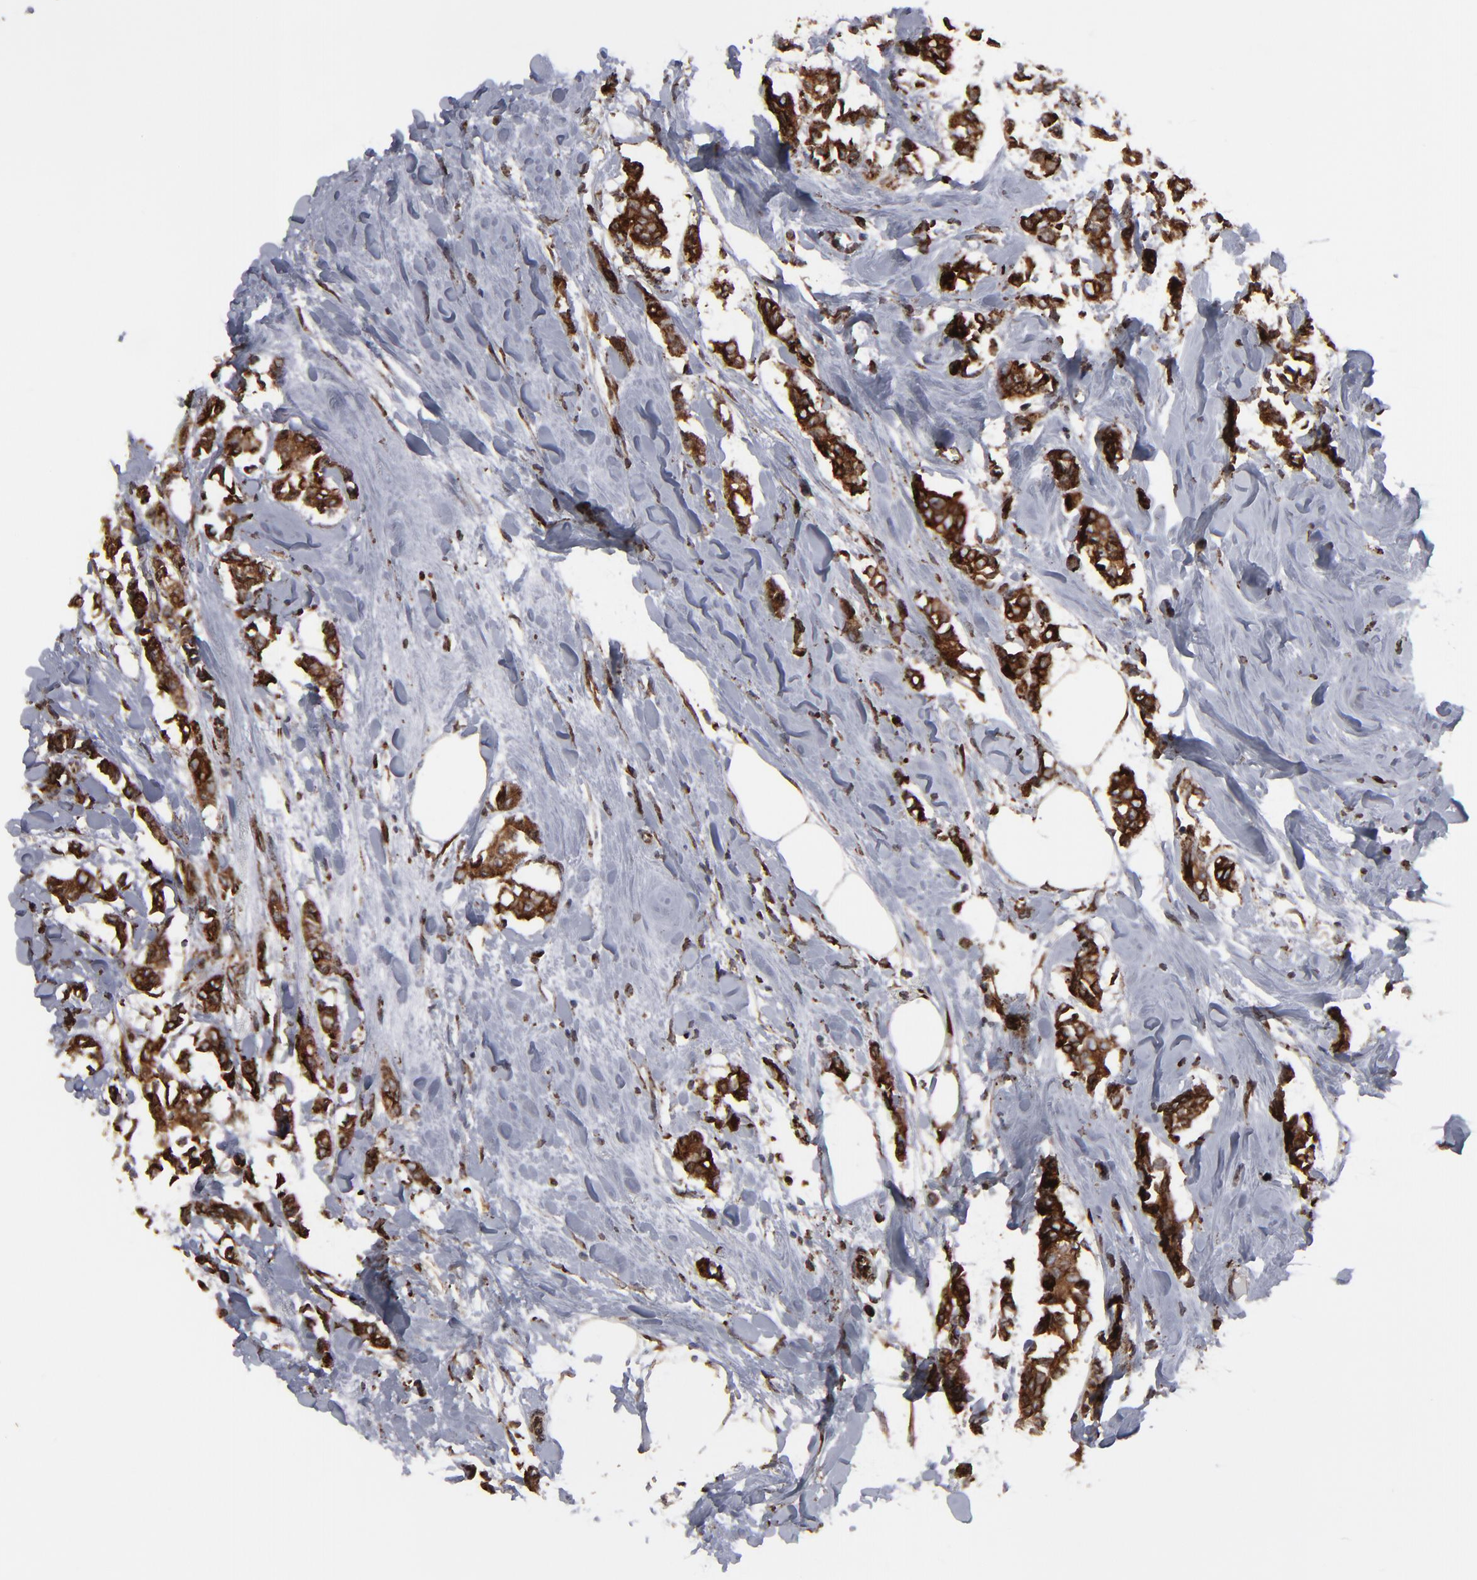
{"staining": {"intensity": "strong", "quantity": ">75%", "location": "cytoplasmic/membranous"}, "tissue": "breast cancer", "cell_type": "Tumor cells", "image_type": "cancer", "snomed": [{"axis": "morphology", "description": "Duct carcinoma"}, {"axis": "topography", "description": "Breast"}], "caption": "Approximately >75% of tumor cells in breast intraductal carcinoma exhibit strong cytoplasmic/membranous protein staining as visualized by brown immunohistochemical staining.", "gene": "CNIH1", "patient": {"sex": "female", "age": 84}}